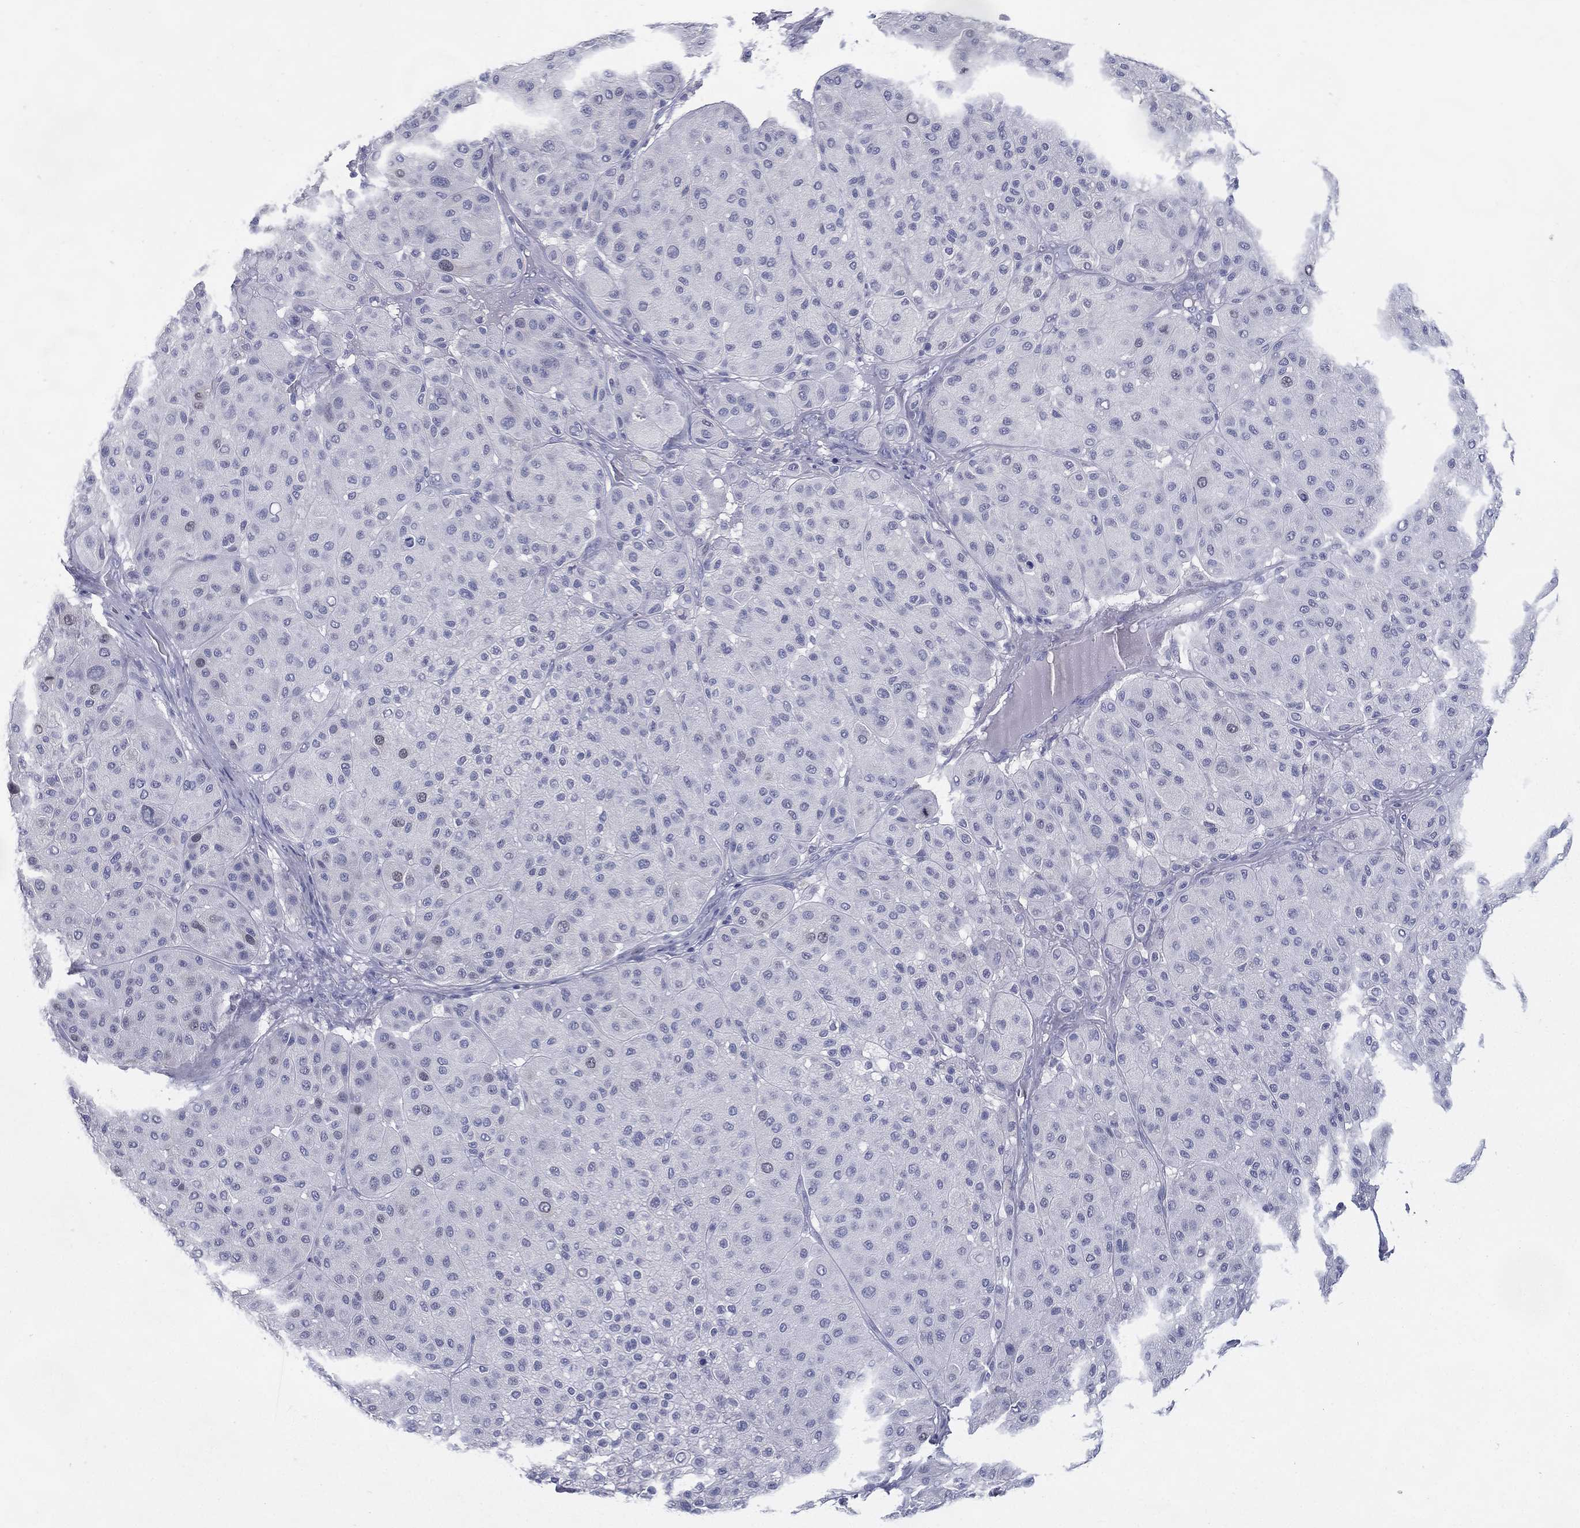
{"staining": {"intensity": "negative", "quantity": "none", "location": "none"}, "tissue": "melanoma", "cell_type": "Tumor cells", "image_type": "cancer", "snomed": [{"axis": "morphology", "description": "Malignant melanoma, Metastatic site"}, {"axis": "topography", "description": "Smooth muscle"}], "caption": "Image shows no significant protein staining in tumor cells of malignant melanoma (metastatic site).", "gene": "KIF2C", "patient": {"sex": "male", "age": 41}}